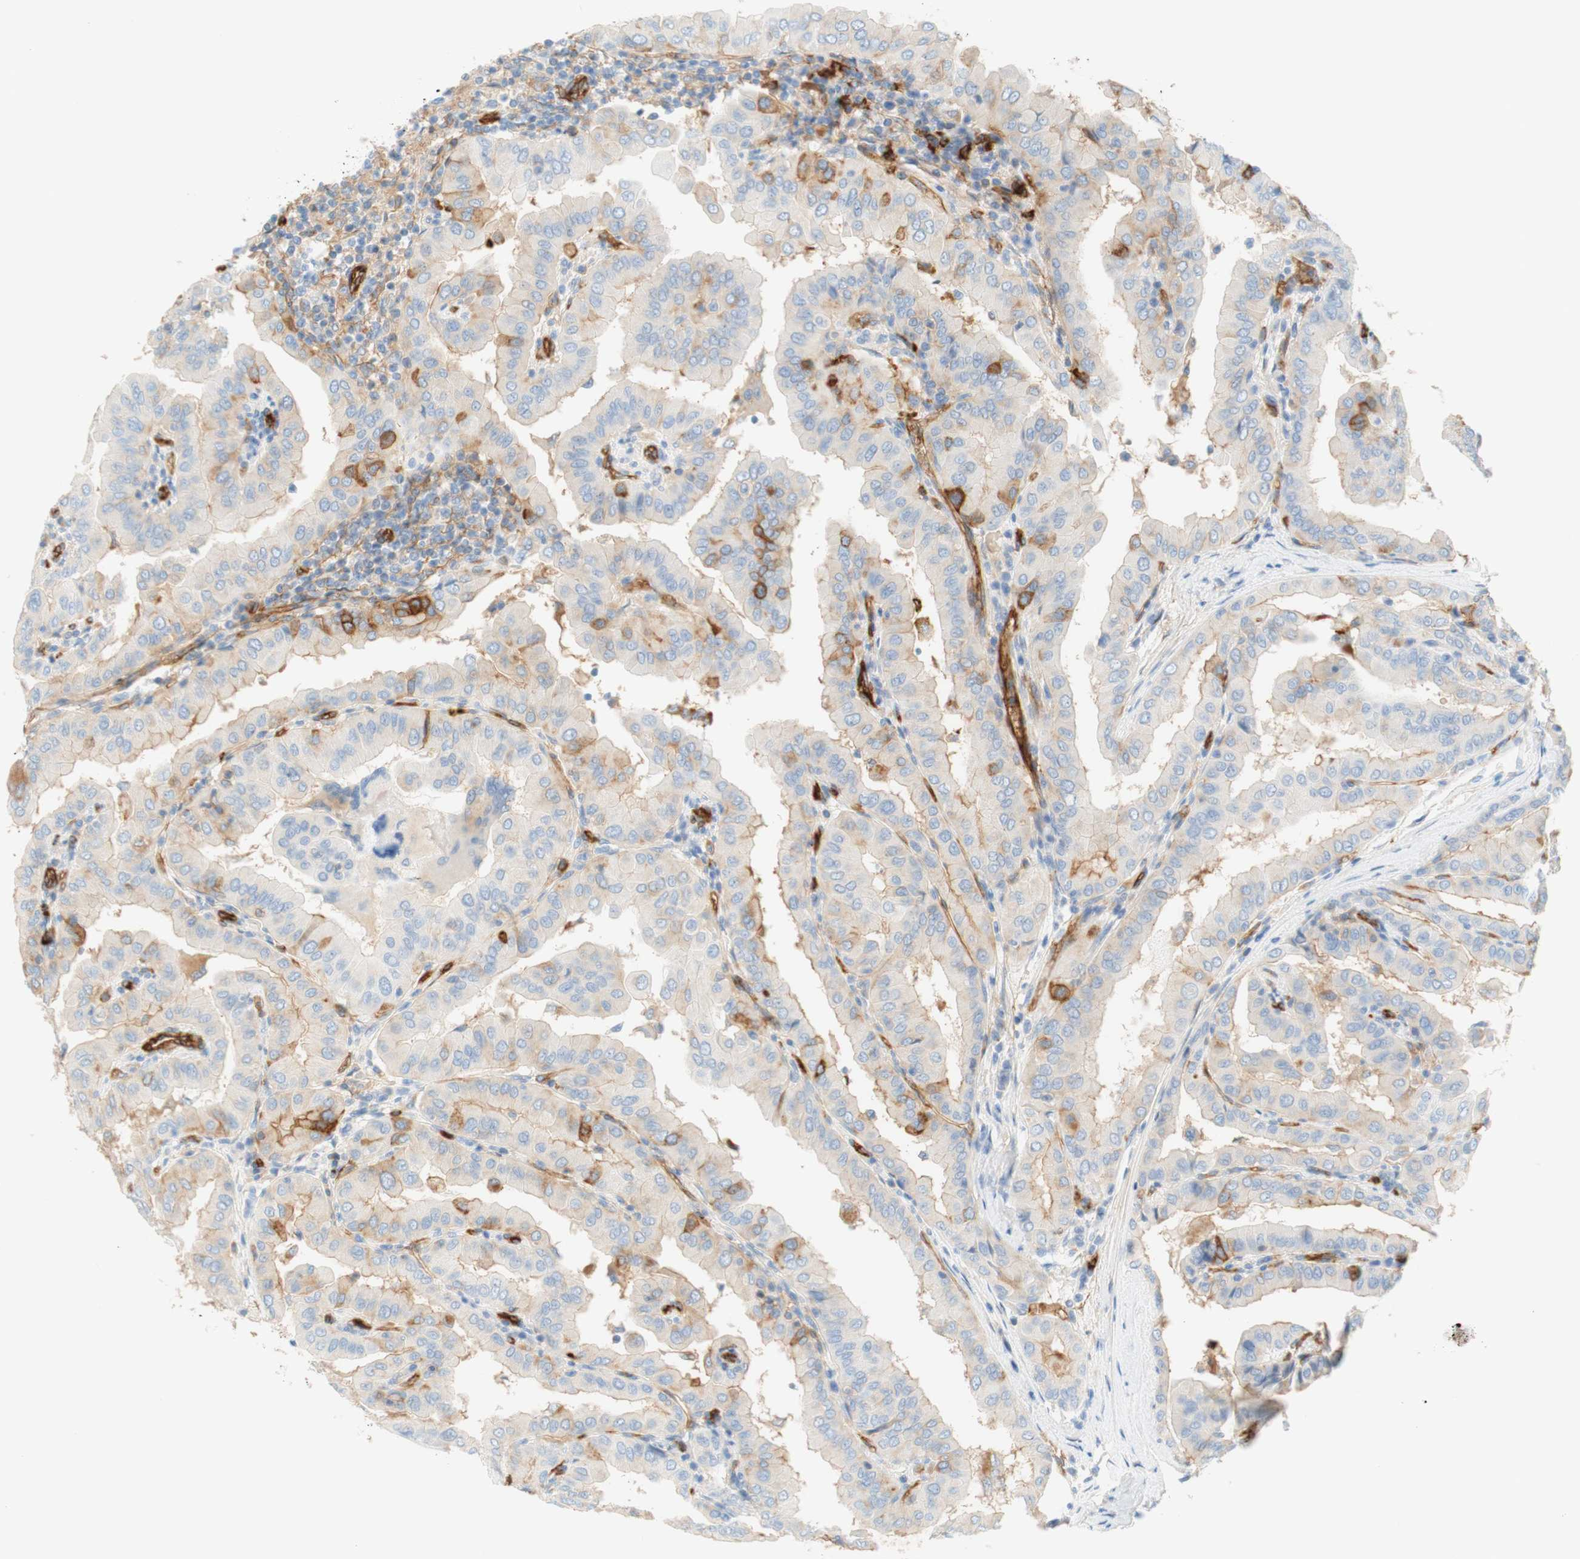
{"staining": {"intensity": "weak", "quantity": "<25%", "location": "cytoplasmic/membranous"}, "tissue": "thyroid cancer", "cell_type": "Tumor cells", "image_type": "cancer", "snomed": [{"axis": "morphology", "description": "Papillary adenocarcinoma, NOS"}, {"axis": "topography", "description": "Thyroid gland"}], "caption": "Thyroid cancer (papillary adenocarcinoma) was stained to show a protein in brown. There is no significant positivity in tumor cells. Nuclei are stained in blue.", "gene": "STOM", "patient": {"sex": "male", "age": 33}}